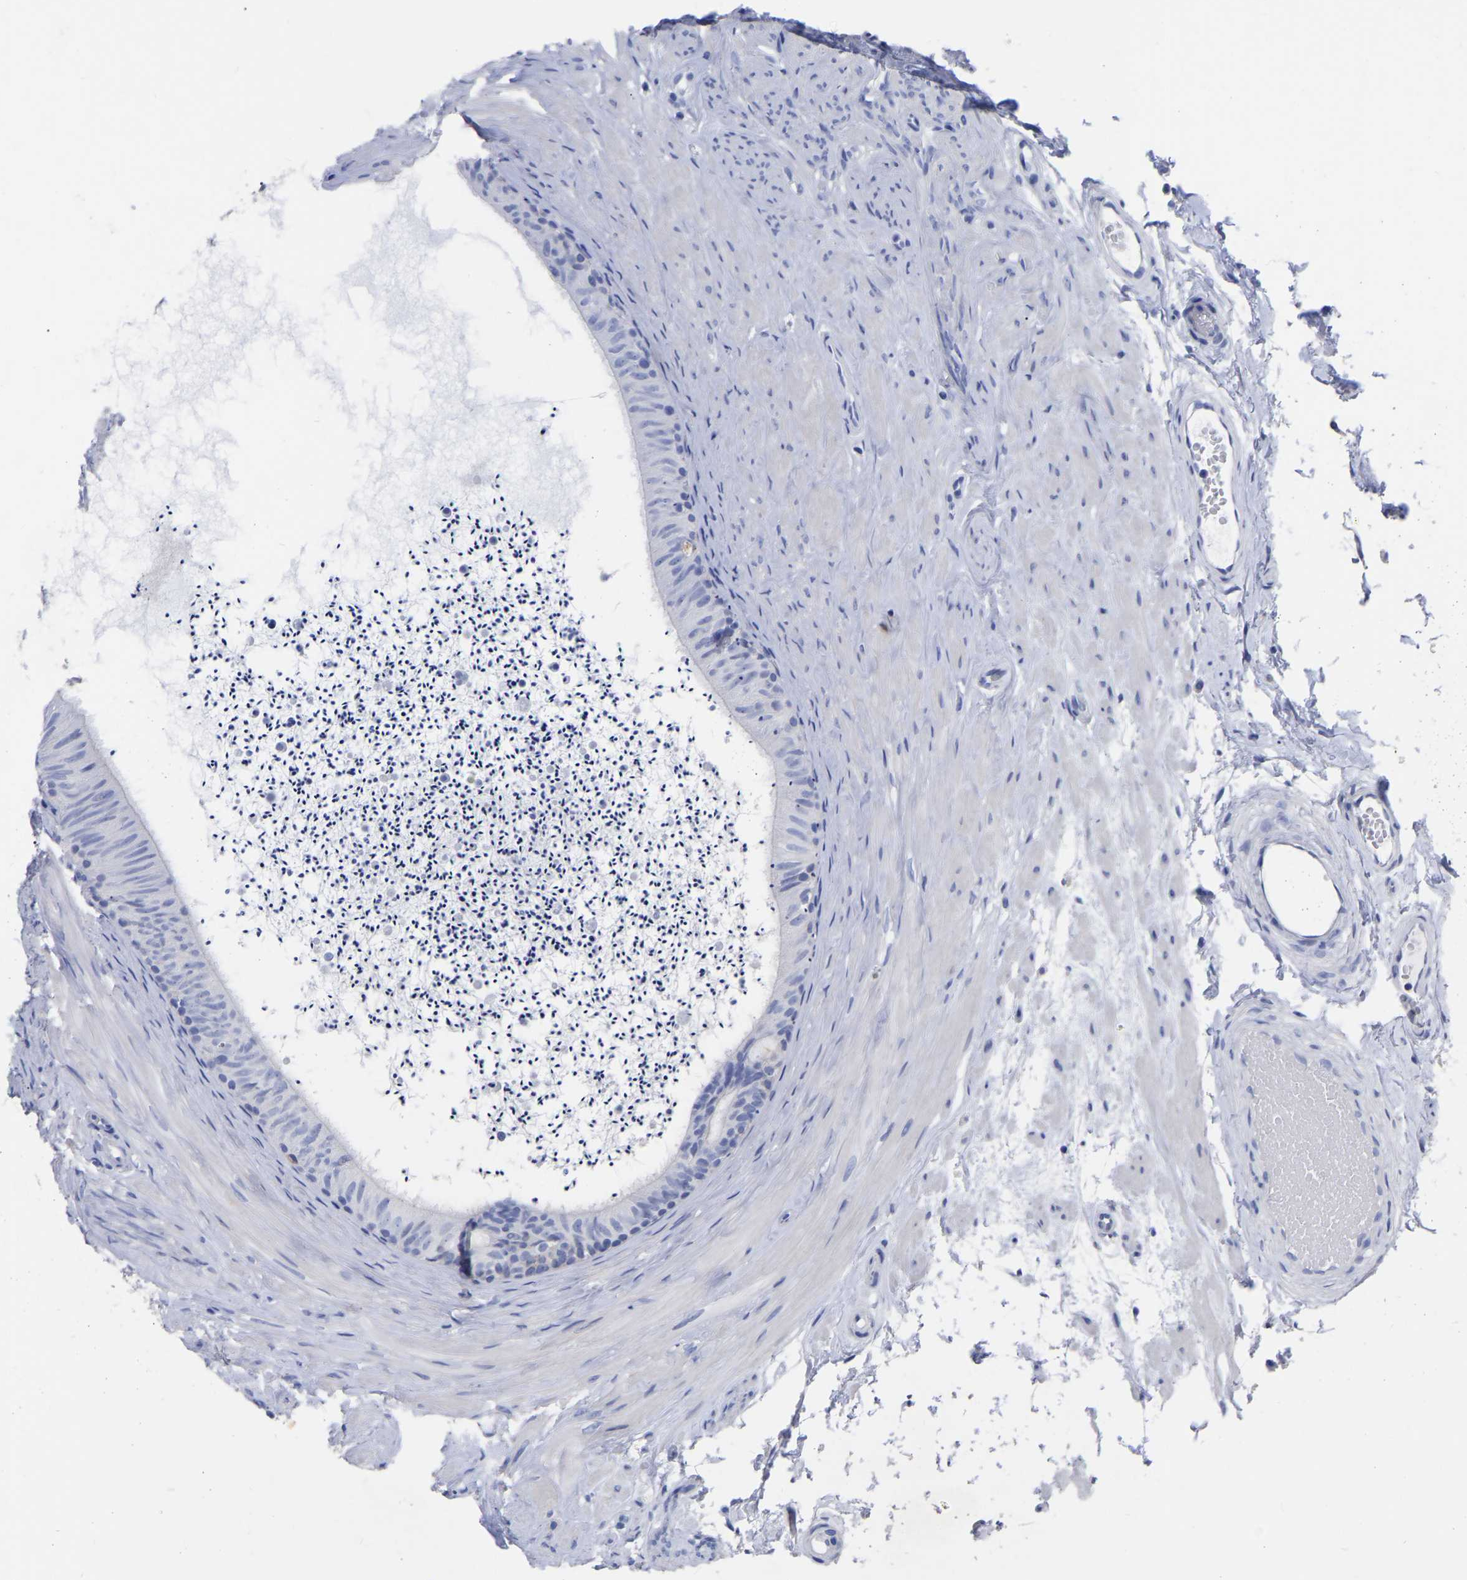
{"staining": {"intensity": "negative", "quantity": "none", "location": "none"}, "tissue": "epididymis", "cell_type": "Glandular cells", "image_type": "normal", "snomed": [{"axis": "morphology", "description": "Normal tissue, NOS"}, {"axis": "topography", "description": "Epididymis"}], "caption": "A high-resolution image shows immunohistochemistry staining of benign epididymis, which exhibits no significant positivity in glandular cells. Brightfield microscopy of immunohistochemistry stained with DAB (3,3'-diaminobenzidine) (brown) and hematoxylin (blue), captured at high magnification.", "gene": "ANXA13", "patient": {"sex": "male", "age": 56}}